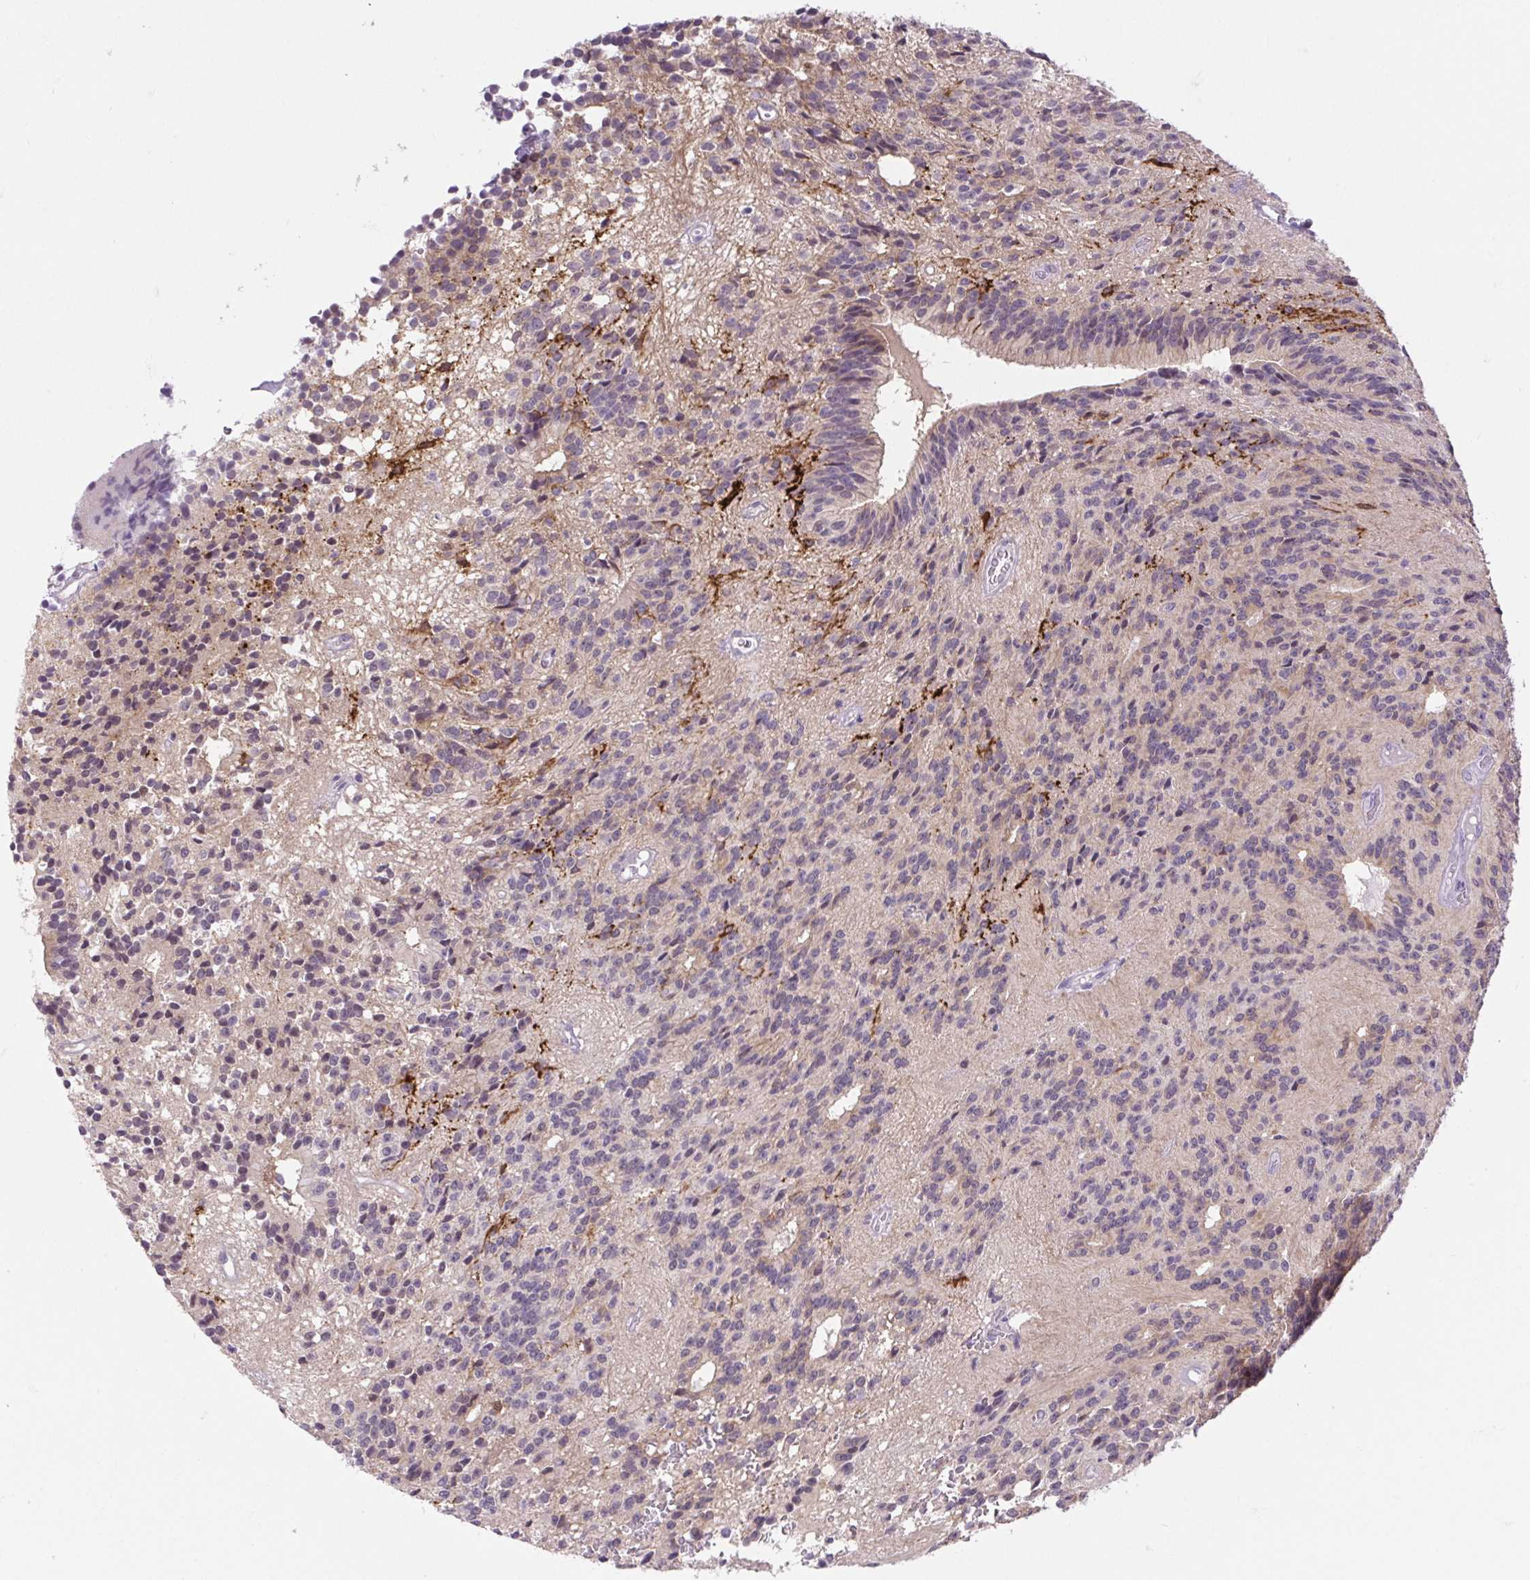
{"staining": {"intensity": "negative", "quantity": "none", "location": "none"}, "tissue": "glioma", "cell_type": "Tumor cells", "image_type": "cancer", "snomed": [{"axis": "morphology", "description": "Glioma, malignant, Low grade"}, {"axis": "topography", "description": "Brain"}], "caption": "Photomicrograph shows no significant protein staining in tumor cells of glioma.", "gene": "BCAS1", "patient": {"sex": "male", "age": 31}}